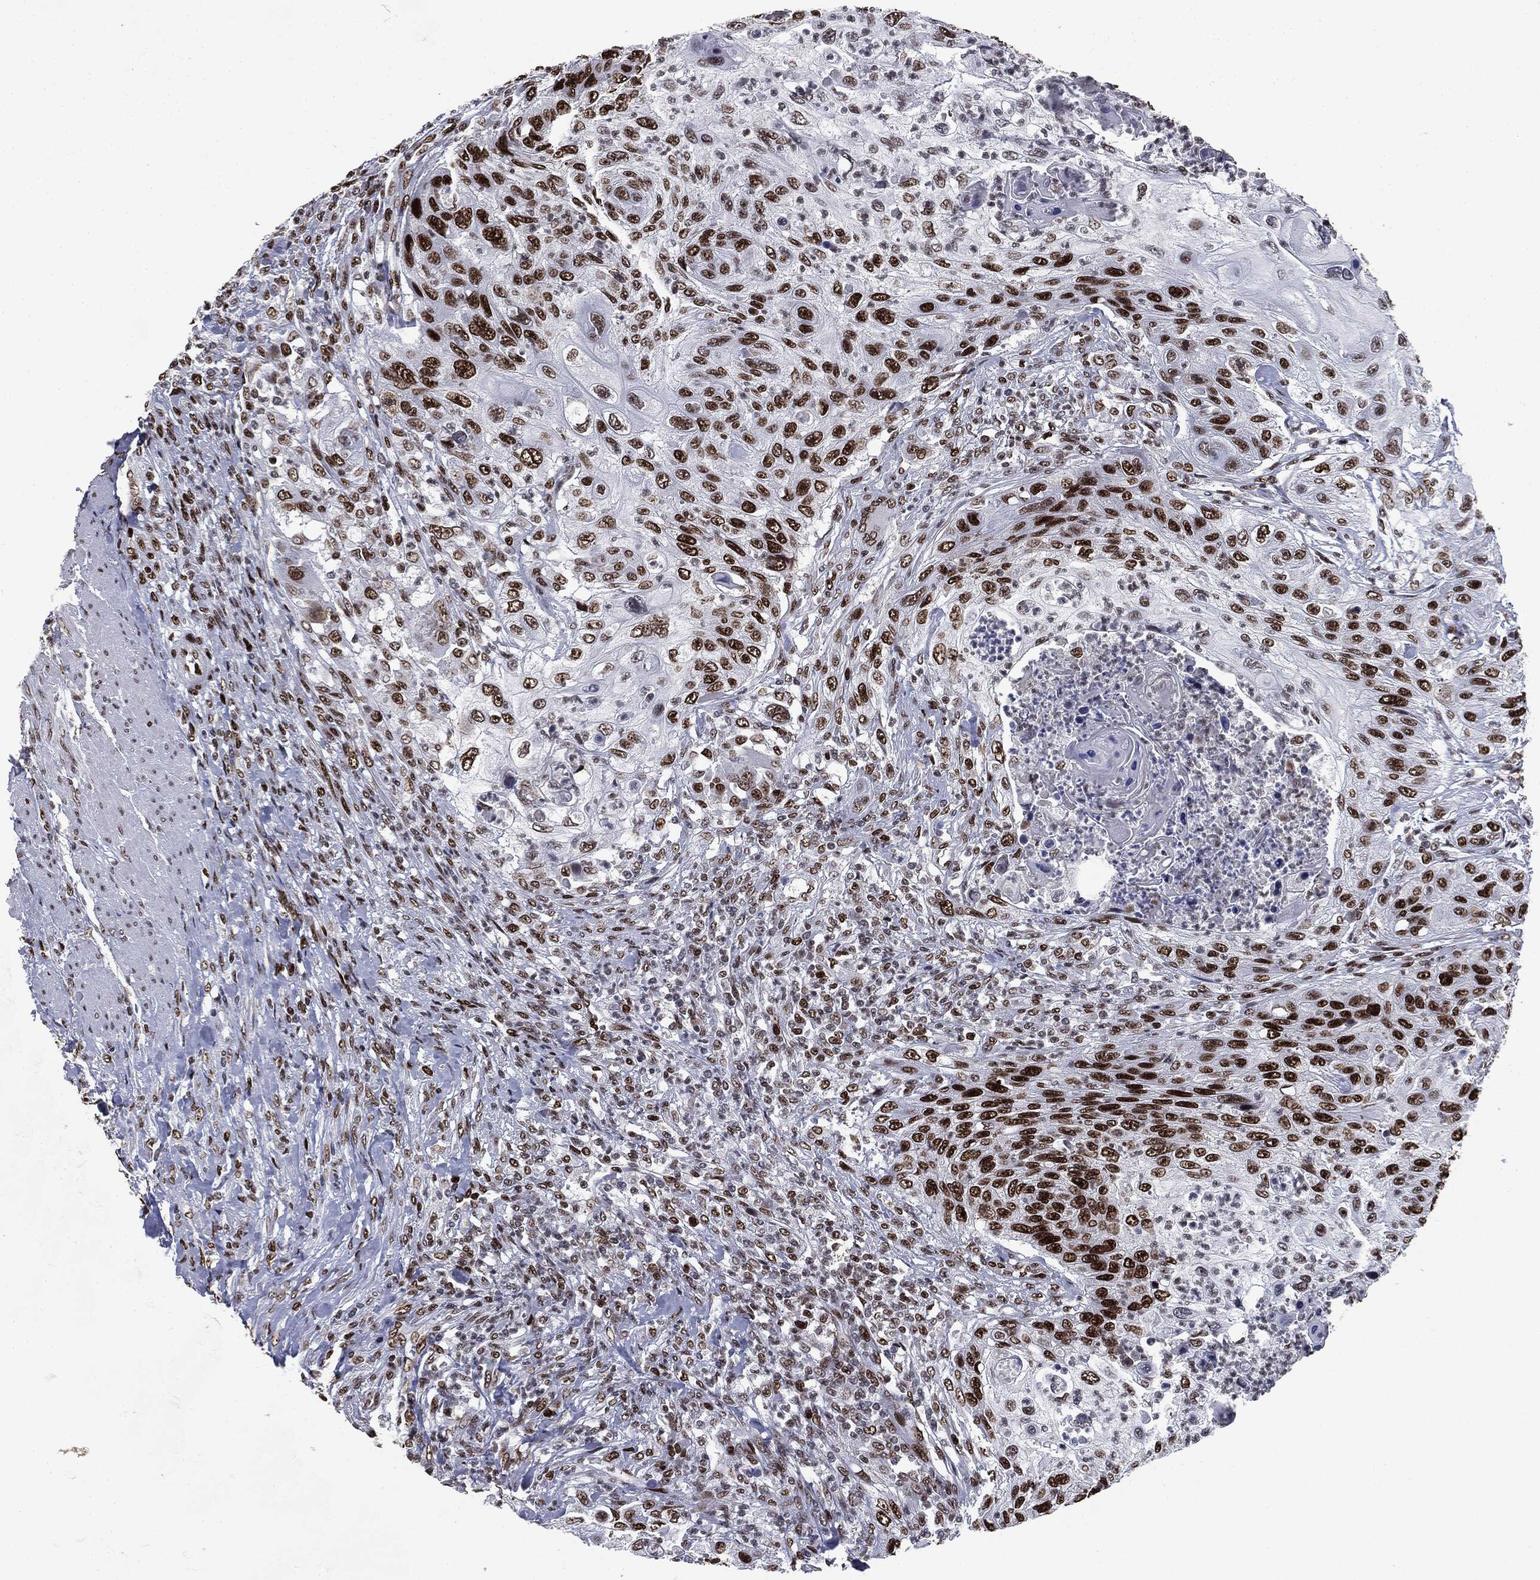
{"staining": {"intensity": "strong", "quantity": ">75%", "location": "nuclear"}, "tissue": "urothelial cancer", "cell_type": "Tumor cells", "image_type": "cancer", "snomed": [{"axis": "morphology", "description": "Urothelial carcinoma, High grade"}, {"axis": "topography", "description": "Urinary bladder"}], "caption": "This is a histology image of IHC staining of urothelial cancer, which shows strong positivity in the nuclear of tumor cells.", "gene": "MSH2", "patient": {"sex": "female", "age": 60}}